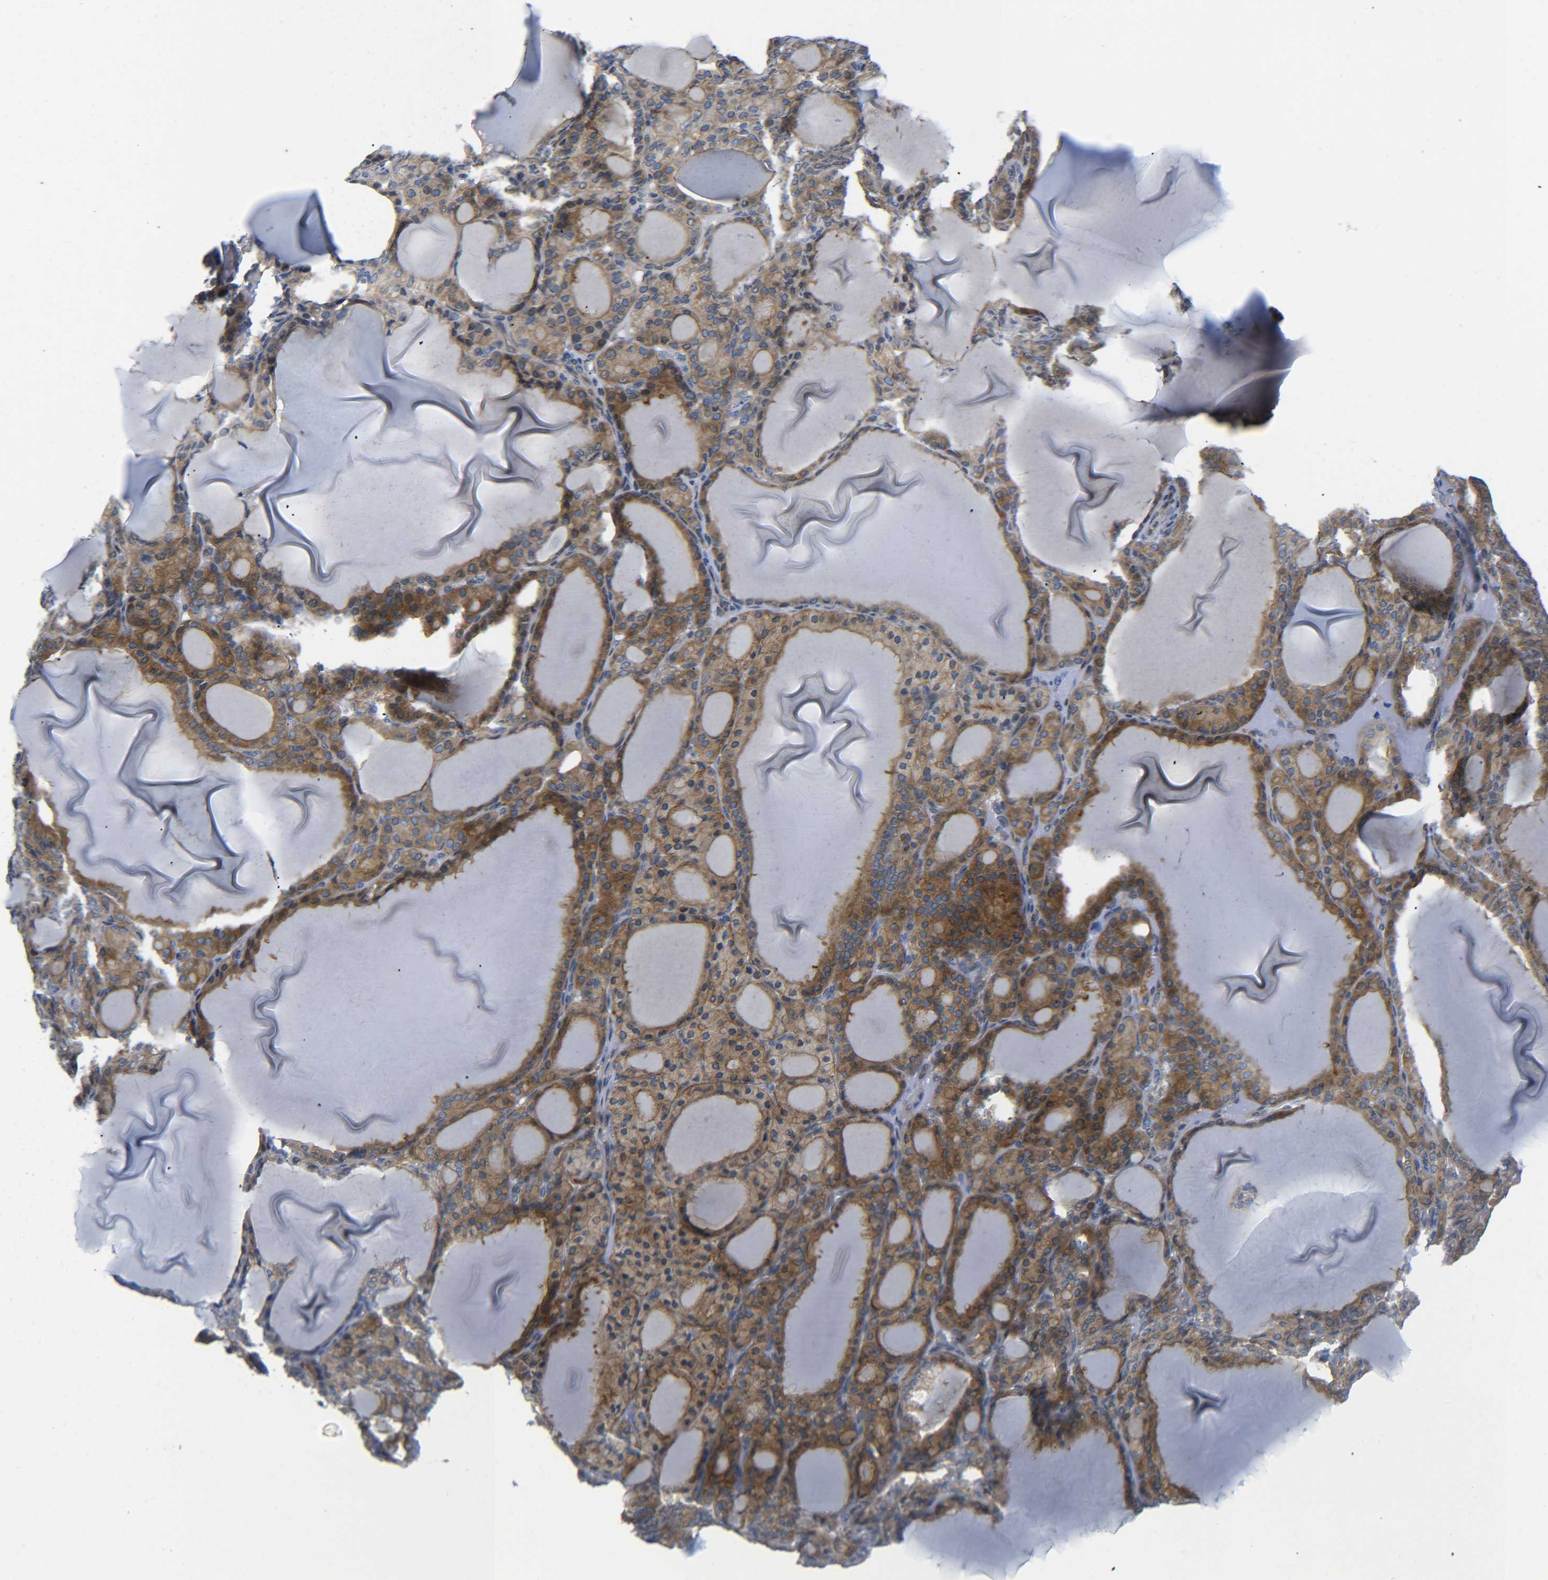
{"staining": {"intensity": "moderate", "quantity": ">75%", "location": "cytoplasmic/membranous"}, "tissue": "thyroid gland", "cell_type": "Glandular cells", "image_type": "normal", "snomed": [{"axis": "morphology", "description": "Normal tissue, NOS"}, {"axis": "topography", "description": "Thyroid gland"}], "caption": "High-power microscopy captured an IHC photomicrograph of benign thyroid gland, revealing moderate cytoplasmic/membranous staining in about >75% of glandular cells.", "gene": "CMTM1", "patient": {"sex": "female", "age": 28}}